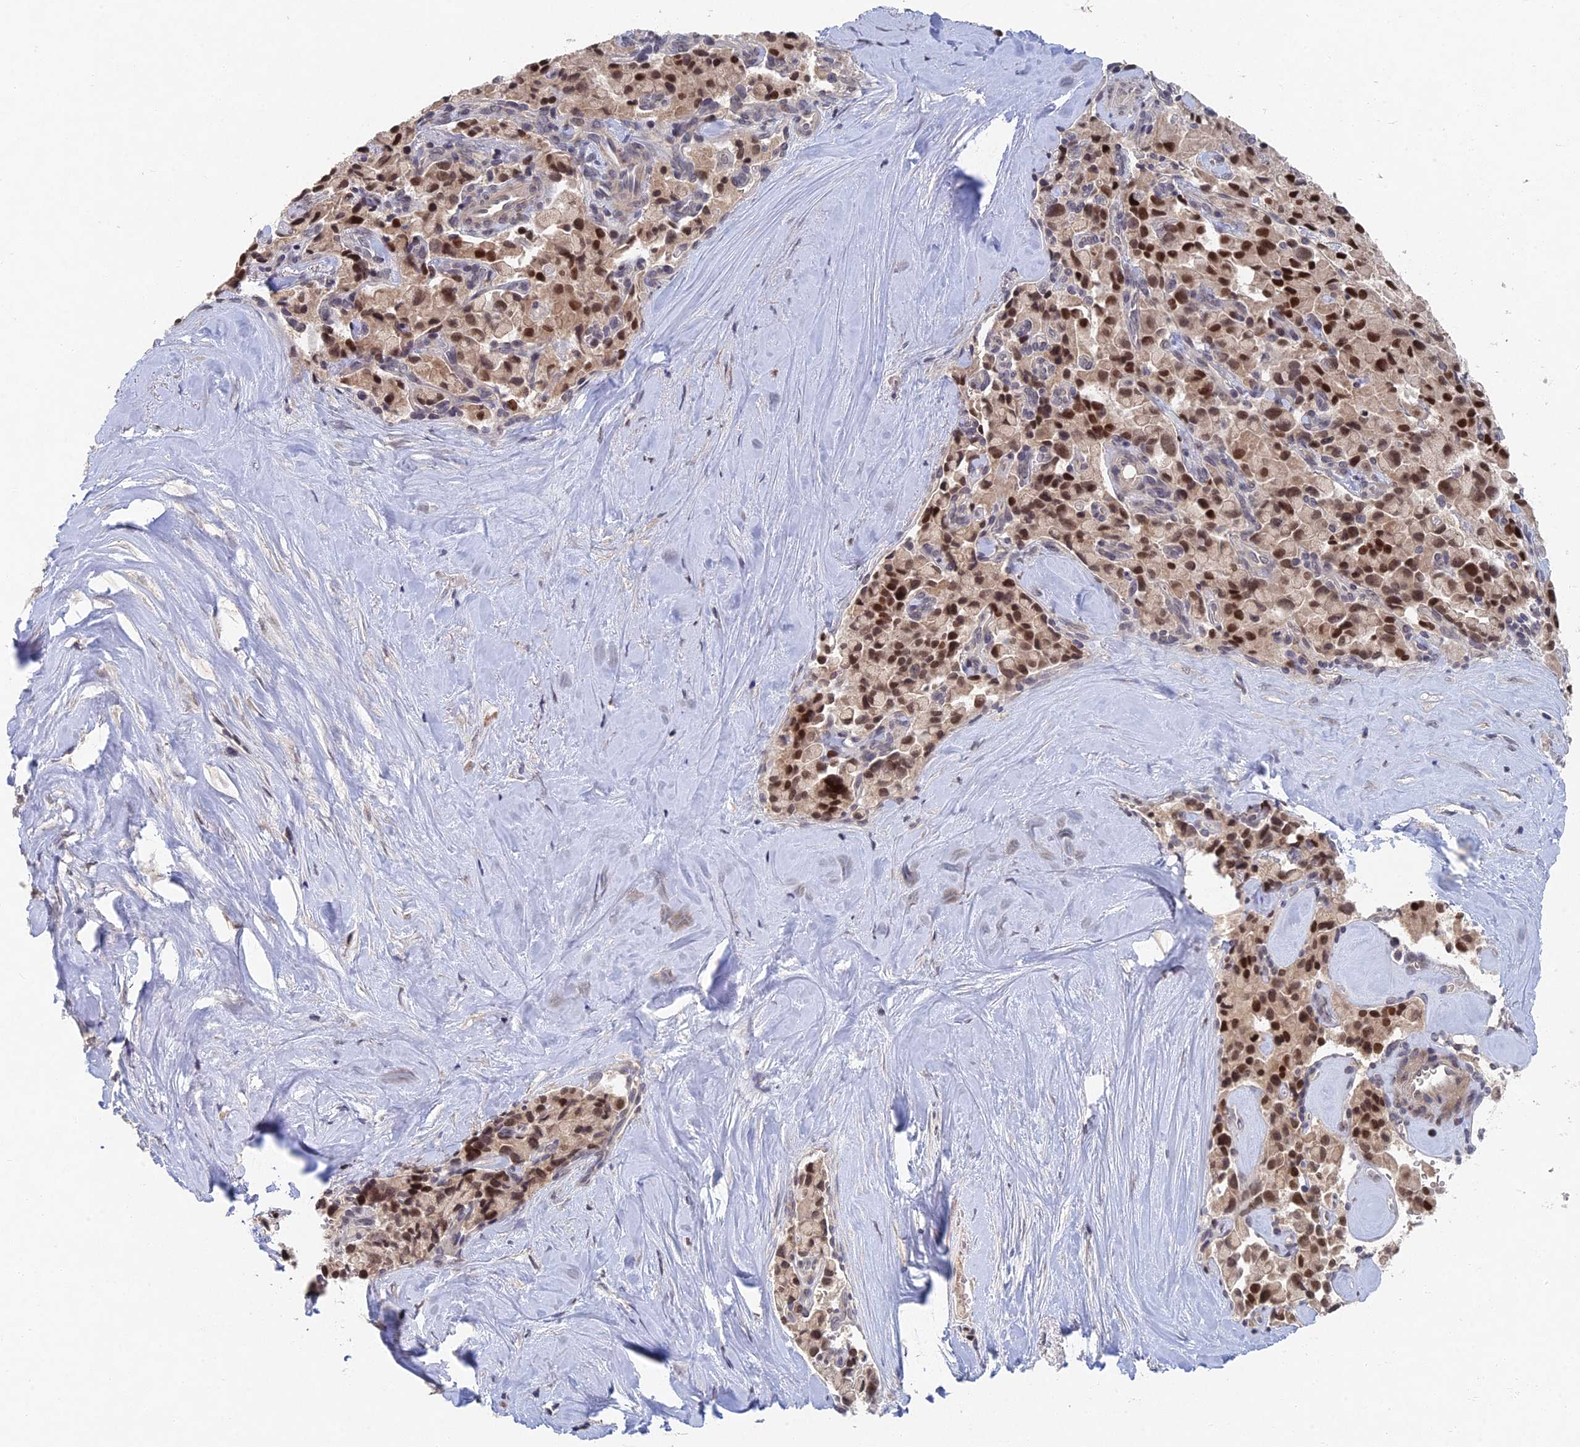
{"staining": {"intensity": "moderate", "quantity": ">75%", "location": "nuclear"}, "tissue": "pancreatic cancer", "cell_type": "Tumor cells", "image_type": "cancer", "snomed": [{"axis": "morphology", "description": "Adenocarcinoma, NOS"}, {"axis": "topography", "description": "Pancreas"}], "caption": "A brown stain highlights moderate nuclear positivity of a protein in human pancreatic cancer tumor cells. (Stains: DAB (3,3'-diaminobenzidine) in brown, nuclei in blue, Microscopy: brightfield microscopy at high magnification).", "gene": "GNA15", "patient": {"sex": "male", "age": 65}}